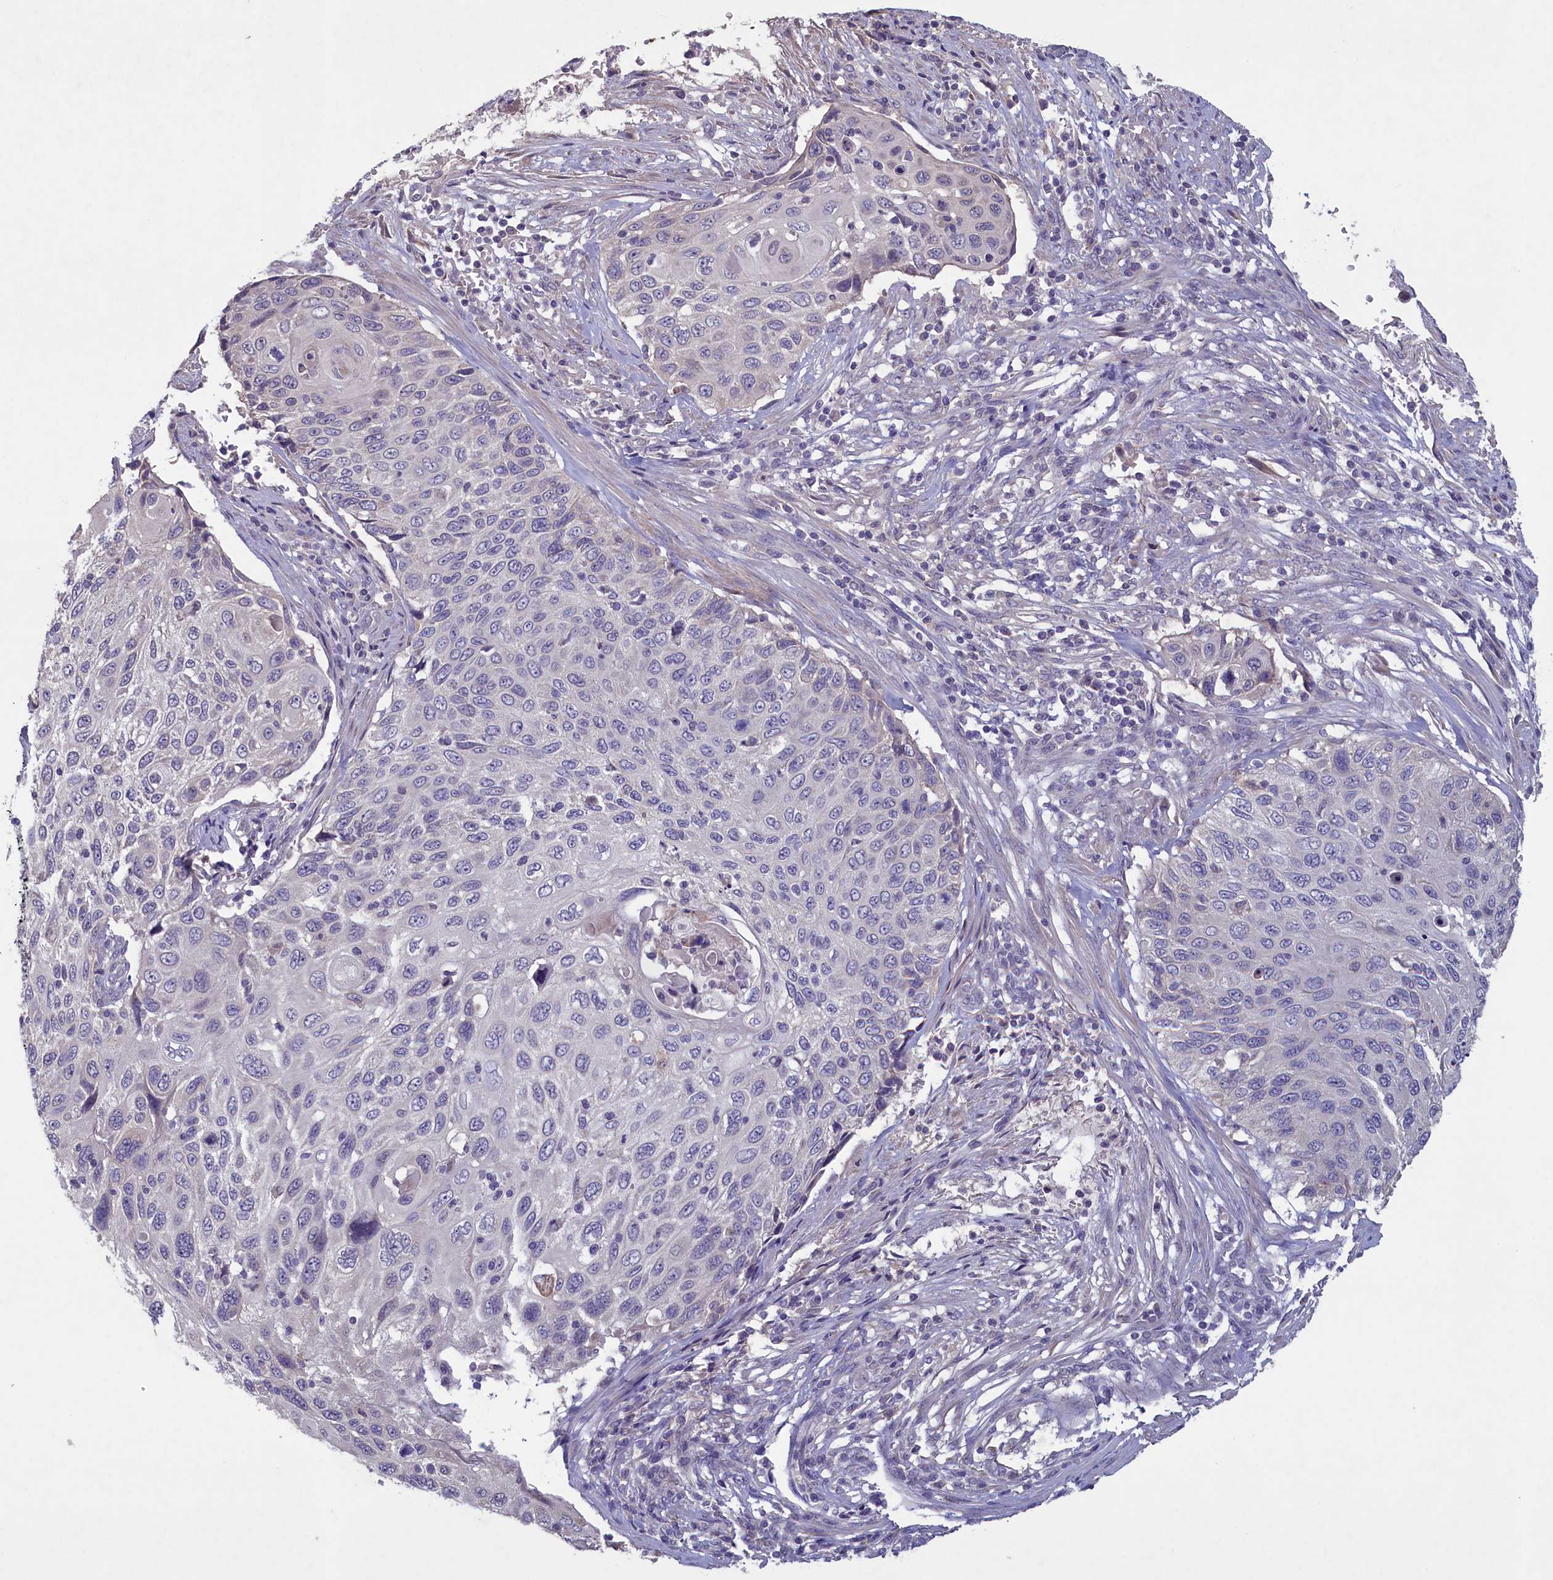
{"staining": {"intensity": "negative", "quantity": "none", "location": "none"}, "tissue": "cervical cancer", "cell_type": "Tumor cells", "image_type": "cancer", "snomed": [{"axis": "morphology", "description": "Squamous cell carcinoma, NOS"}, {"axis": "topography", "description": "Cervix"}], "caption": "Tumor cells are negative for brown protein staining in cervical cancer (squamous cell carcinoma). (DAB (3,3'-diaminobenzidine) immunohistochemistry (IHC) with hematoxylin counter stain).", "gene": "ATF7IP2", "patient": {"sex": "female", "age": 70}}